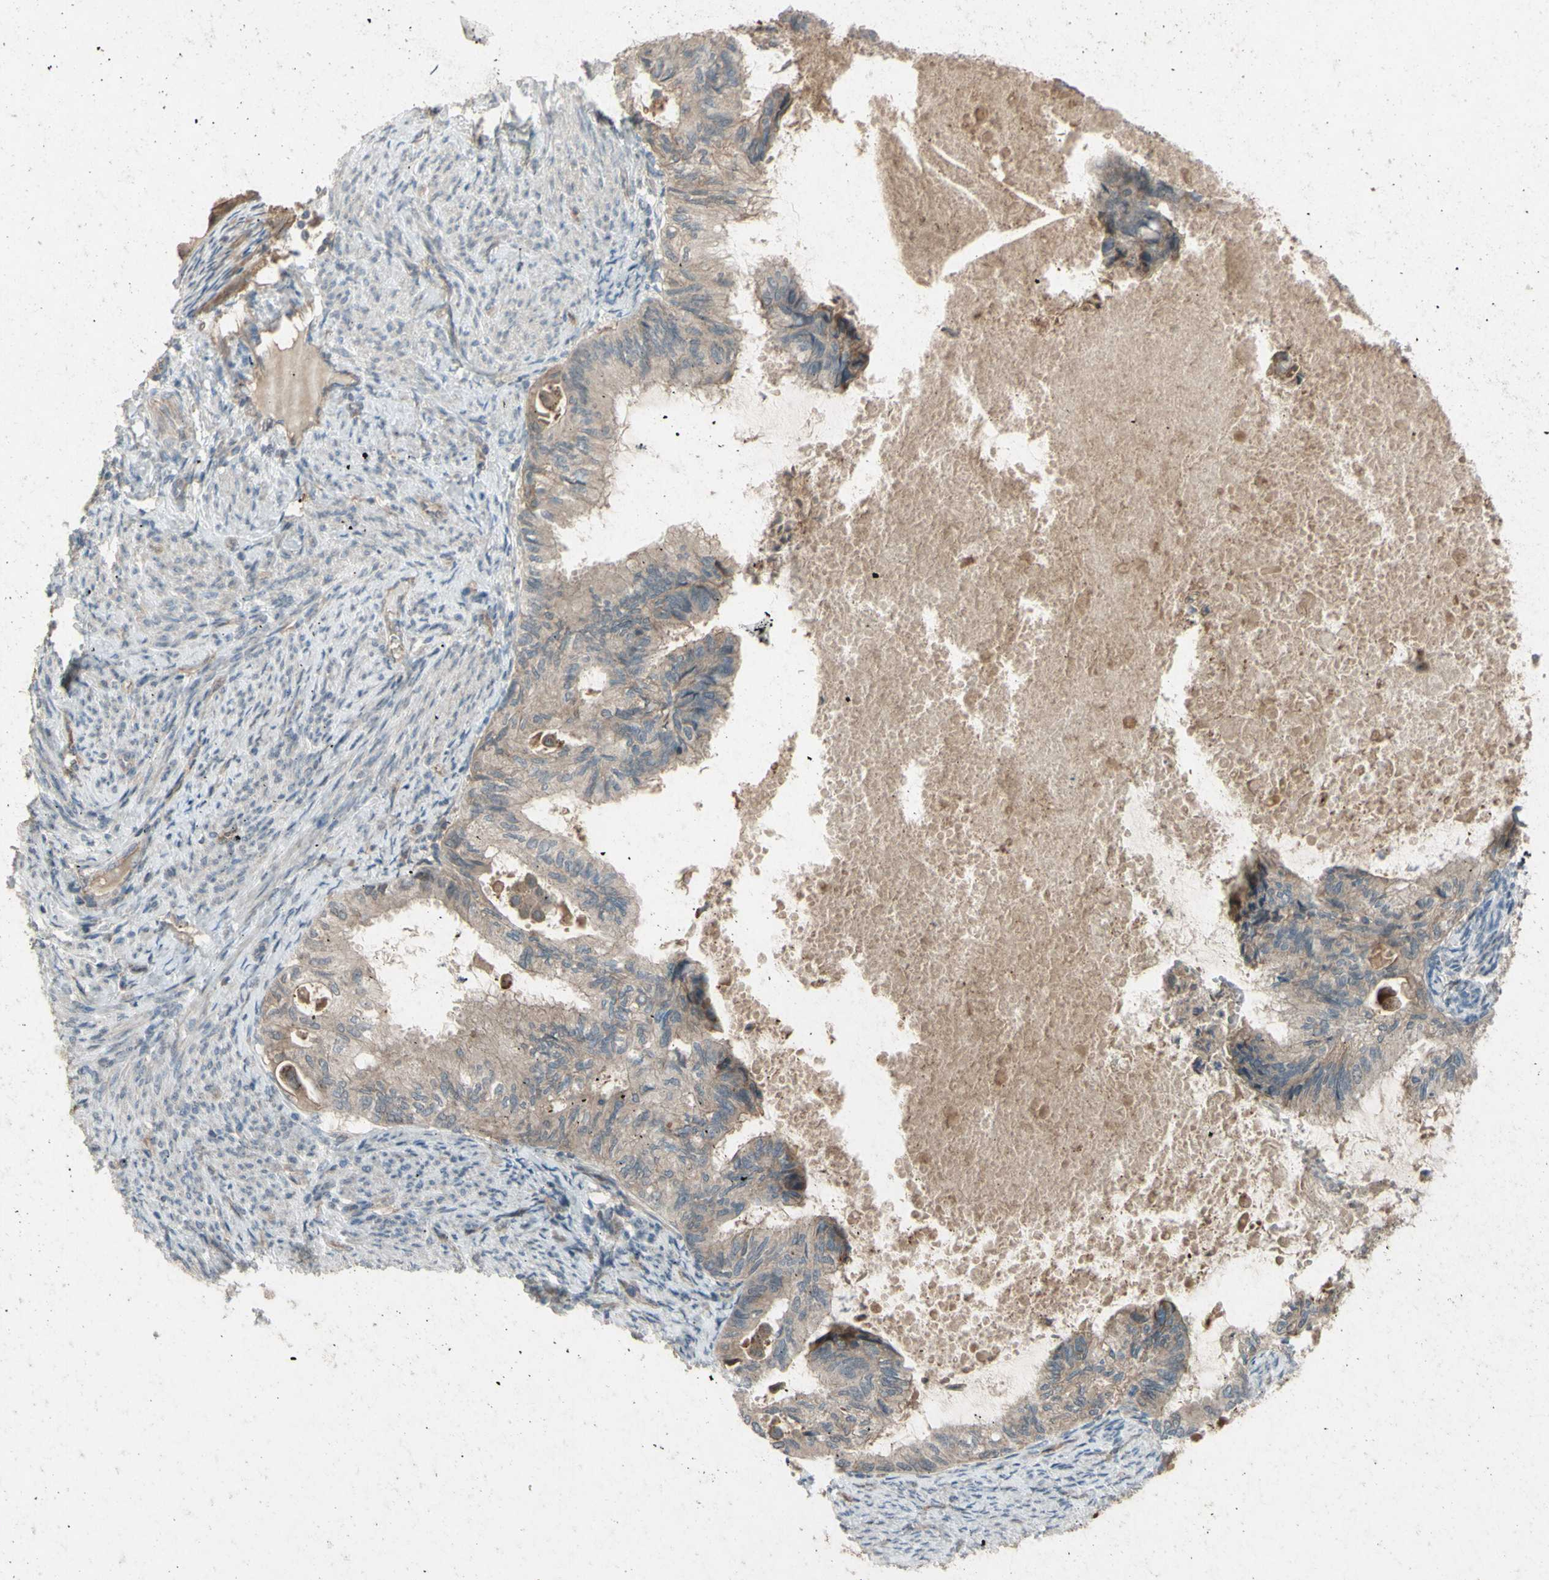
{"staining": {"intensity": "weak", "quantity": ">75%", "location": "cytoplasmic/membranous"}, "tissue": "cervical cancer", "cell_type": "Tumor cells", "image_type": "cancer", "snomed": [{"axis": "morphology", "description": "Normal tissue, NOS"}, {"axis": "morphology", "description": "Adenocarcinoma, NOS"}, {"axis": "topography", "description": "Cervix"}, {"axis": "topography", "description": "Endometrium"}], "caption": "The photomicrograph demonstrates a brown stain indicating the presence of a protein in the cytoplasmic/membranous of tumor cells in cervical cancer.", "gene": "SHROOM4", "patient": {"sex": "female", "age": 86}}